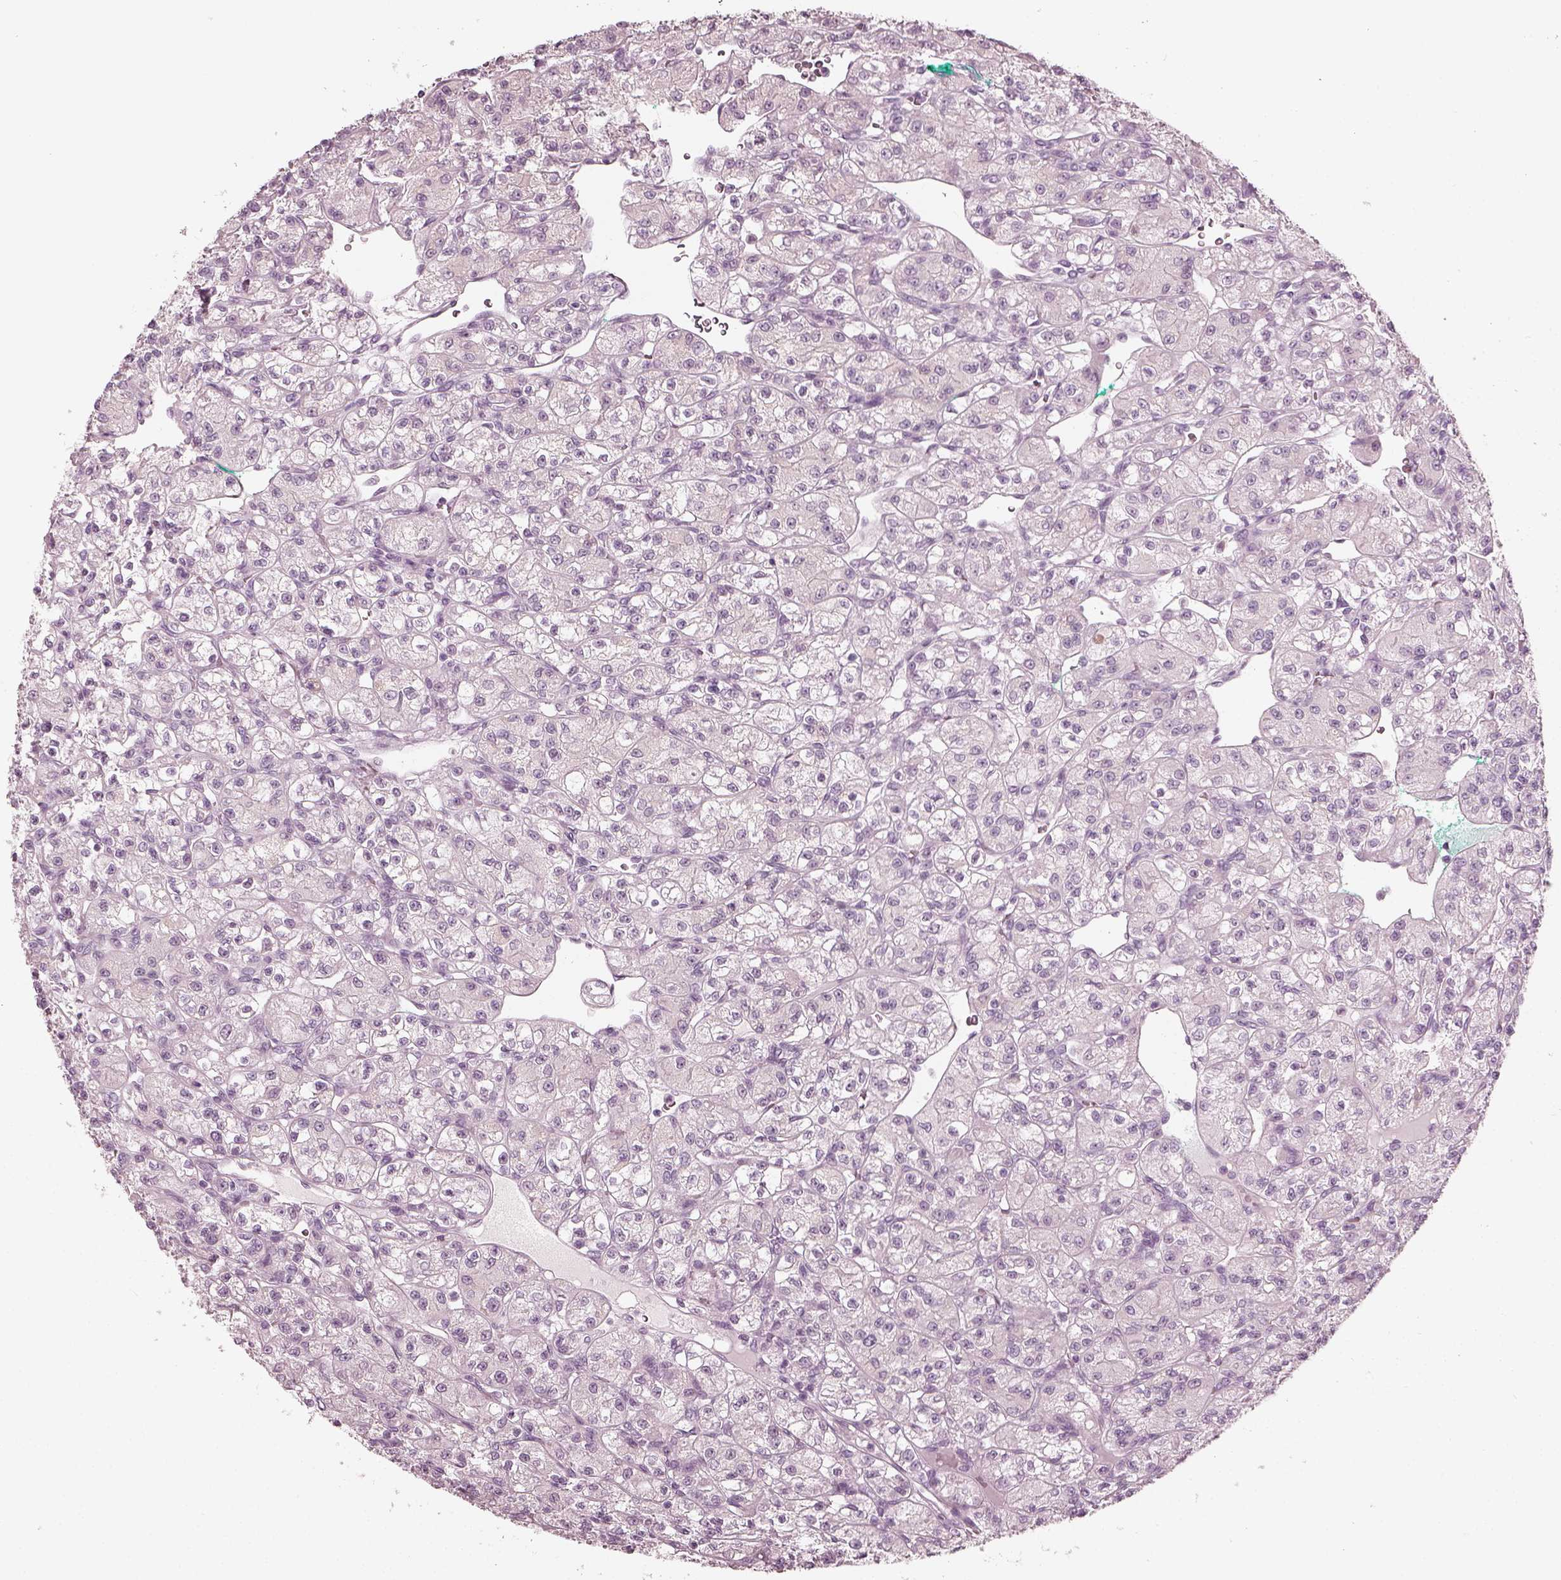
{"staining": {"intensity": "negative", "quantity": "none", "location": "none"}, "tissue": "renal cancer", "cell_type": "Tumor cells", "image_type": "cancer", "snomed": [{"axis": "morphology", "description": "Adenocarcinoma, NOS"}, {"axis": "topography", "description": "Kidney"}], "caption": "A photomicrograph of renal cancer (adenocarcinoma) stained for a protein reveals no brown staining in tumor cells. (DAB immunohistochemistry with hematoxylin counter stain).", "gene": "CNTN1", "patient": {"sex": "female", "age": 70}}